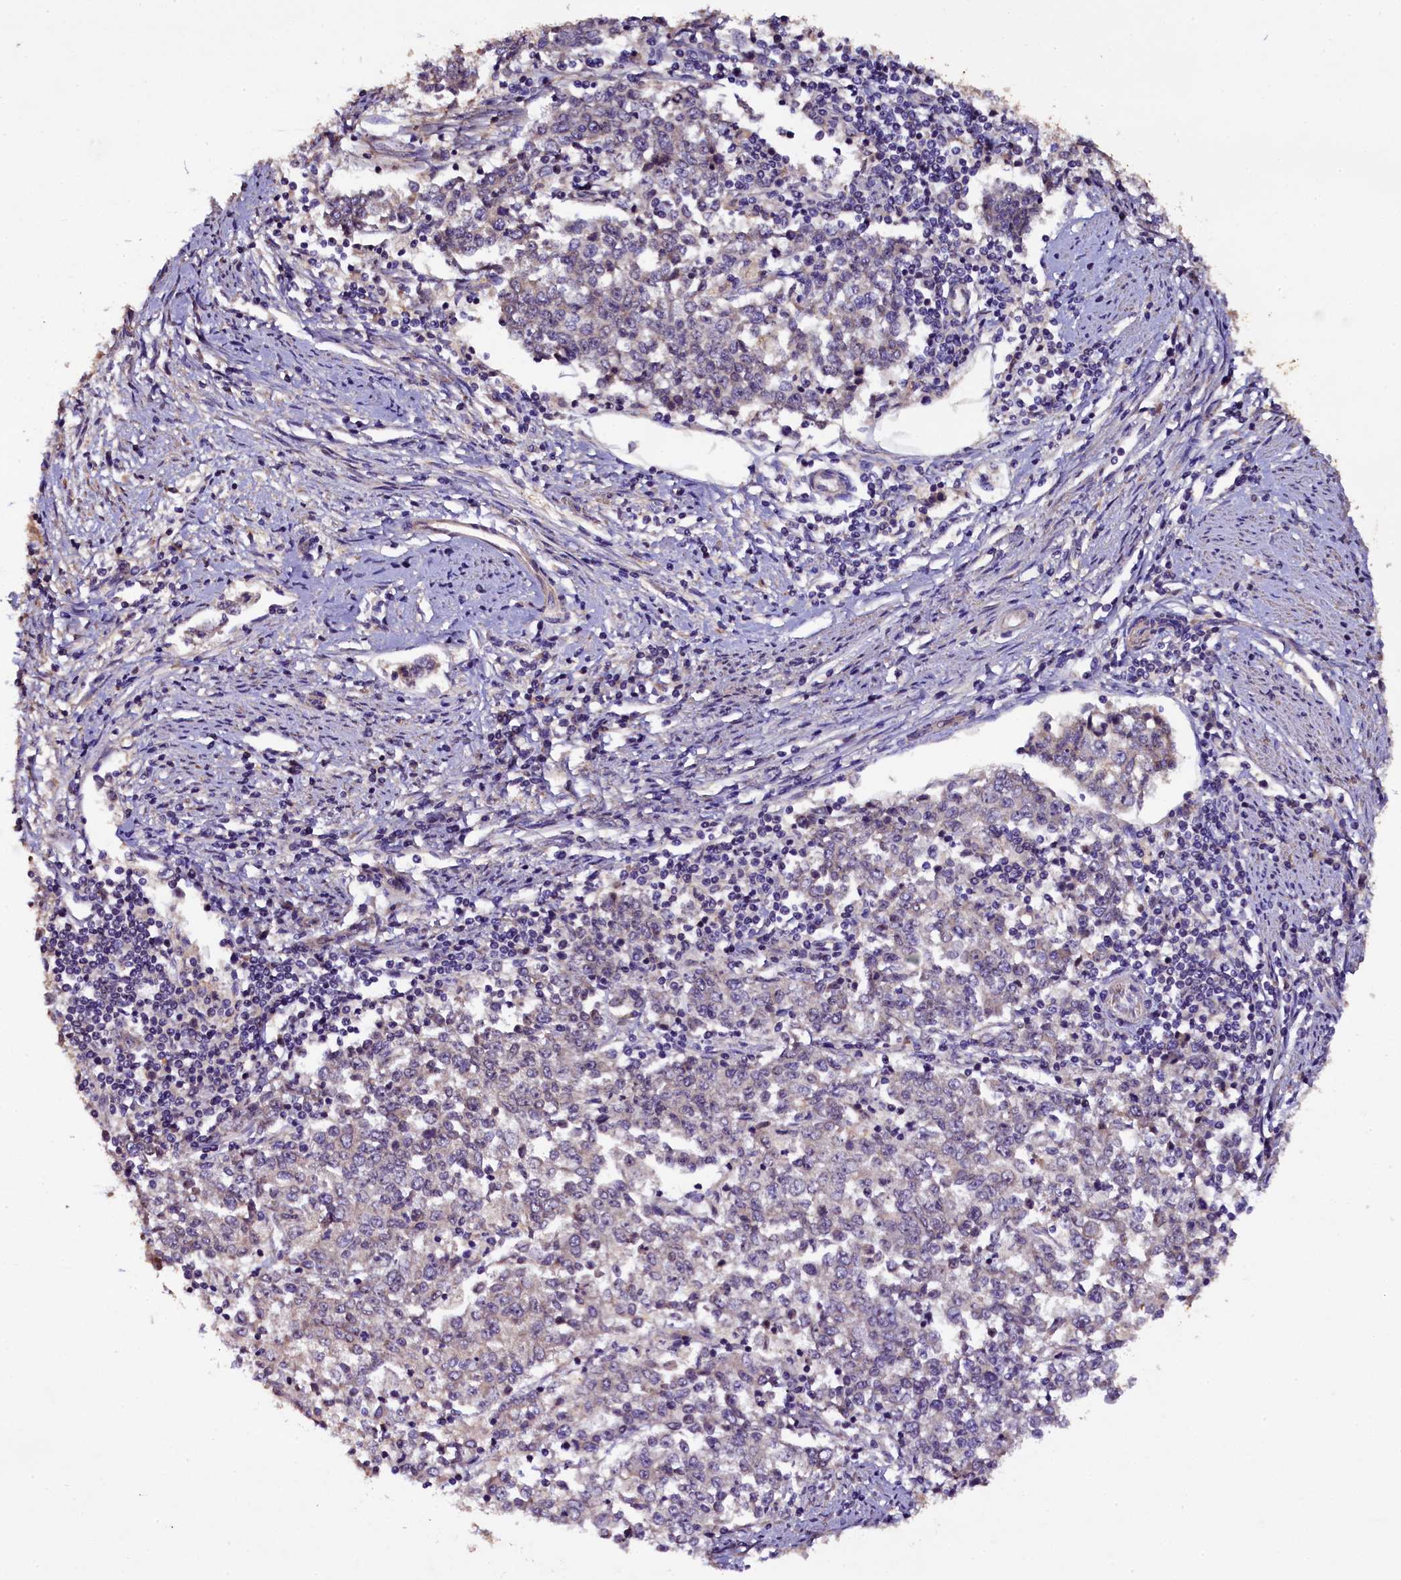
{"staining": {"intensity": "weak", "quantity": "<25%", "location": "cytoplasmic/membranous"}, "tissue": "endometrial cancer", "cell_type": "Tumor cells", "image_type": "cancer", "snomed": [{"axis": "morphology", "description": "Adenocarcinoma, NOS"}, {"axis": "topography", "description": "Endometrium"}], "caption": "DAB (3,3'-diaminobenzidine) immunohistochemical staining of human endometrial adenocarcinoma displays no significant positivity in tumor cells. (DAB (3,3'-diaminobenzidine) immunohistochemistry (IHC) visualized using brightfield microscopy, high magnification).", "gene": "PLXNB1", "patient": {"sex": "female", "age": 50}}